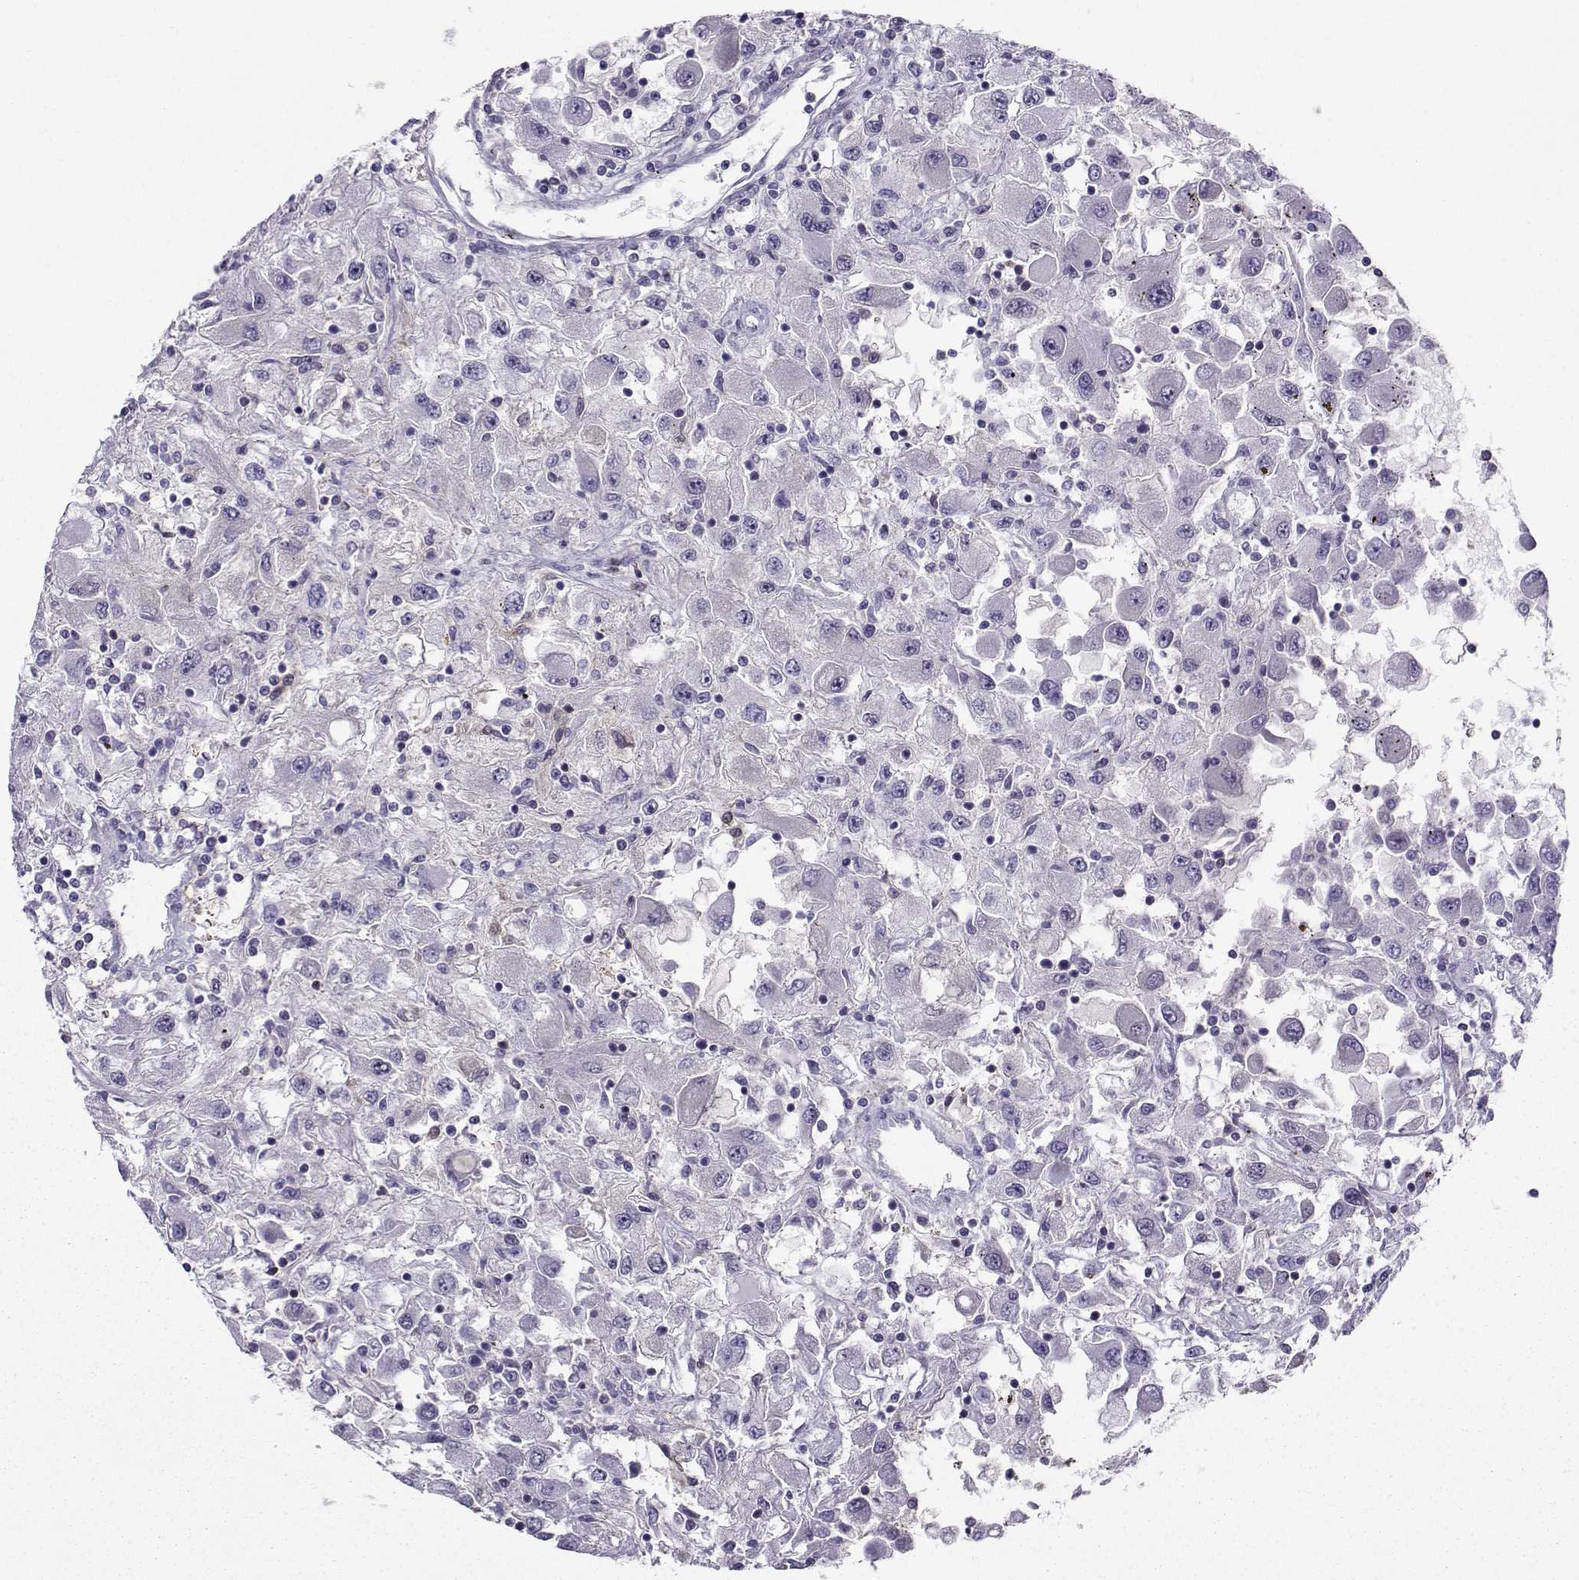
{"staining": {"intensity": "negative", "quantity": "none", "location": "none"}, "tissue": "renal cancer", "cell_type": "Tumor cells", "image_type": "cancer", "snomed": [{"axis": "morphology", "description": "Adenocarcinoma, NOS"}, {"axis": "topography", "description": "Kidney"}], "caption": "An IHC micrograph of renal cancer (adenocarcinoma) is shown. There is no staining in tumor cells of renal cancer (adenocarcinoma).", "gene": "PGK1", "patient": {"sex": "female", "age": 67}}